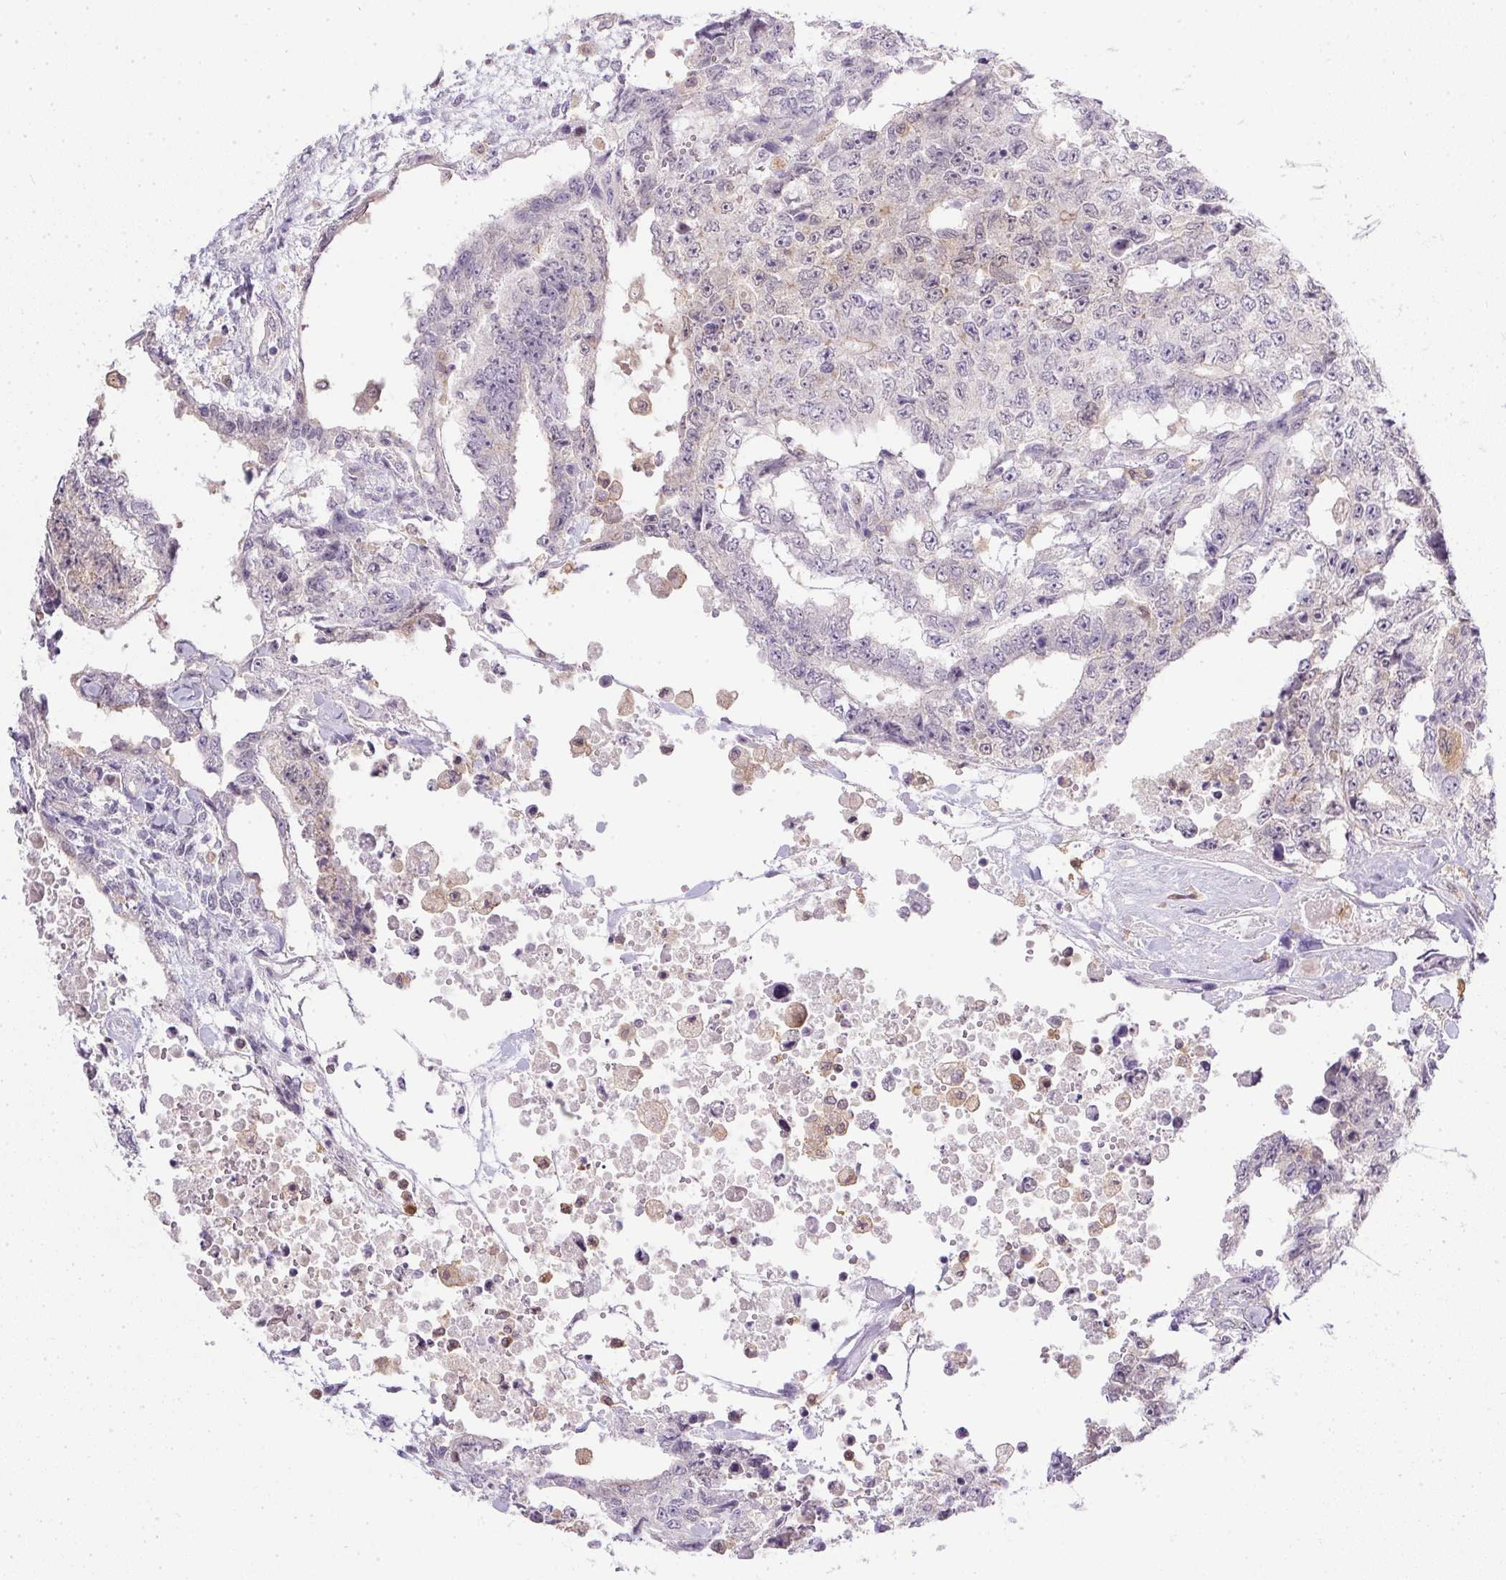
{"staining": {"intensity": "negative", "quantity": "none", "location": "none"}, "tissue": "testis cancer", "cell_type": "Tumor cells", "image_type": "cancer", "snomed": [{"axis": "morphology", "description": "Carcinoma, Embryonal, NOS"}, {"axis": "topography", "description": "Testis"}], "caption": "This image is of testis cancer stained with immunohistochemistry (IHC) to label a protein in brown with the nuclei are counter-stained blue. There is no staining in tumor cells. The staining was performed using DAB (3,3'-diaminobenzidine) to visualize the protein expression in brown, while the nuclei were stained in blue with hematoxylin (Magnification: 20x).", "gene": "DNAJC5G", "patient": {"sex": "male", "age": 24}}